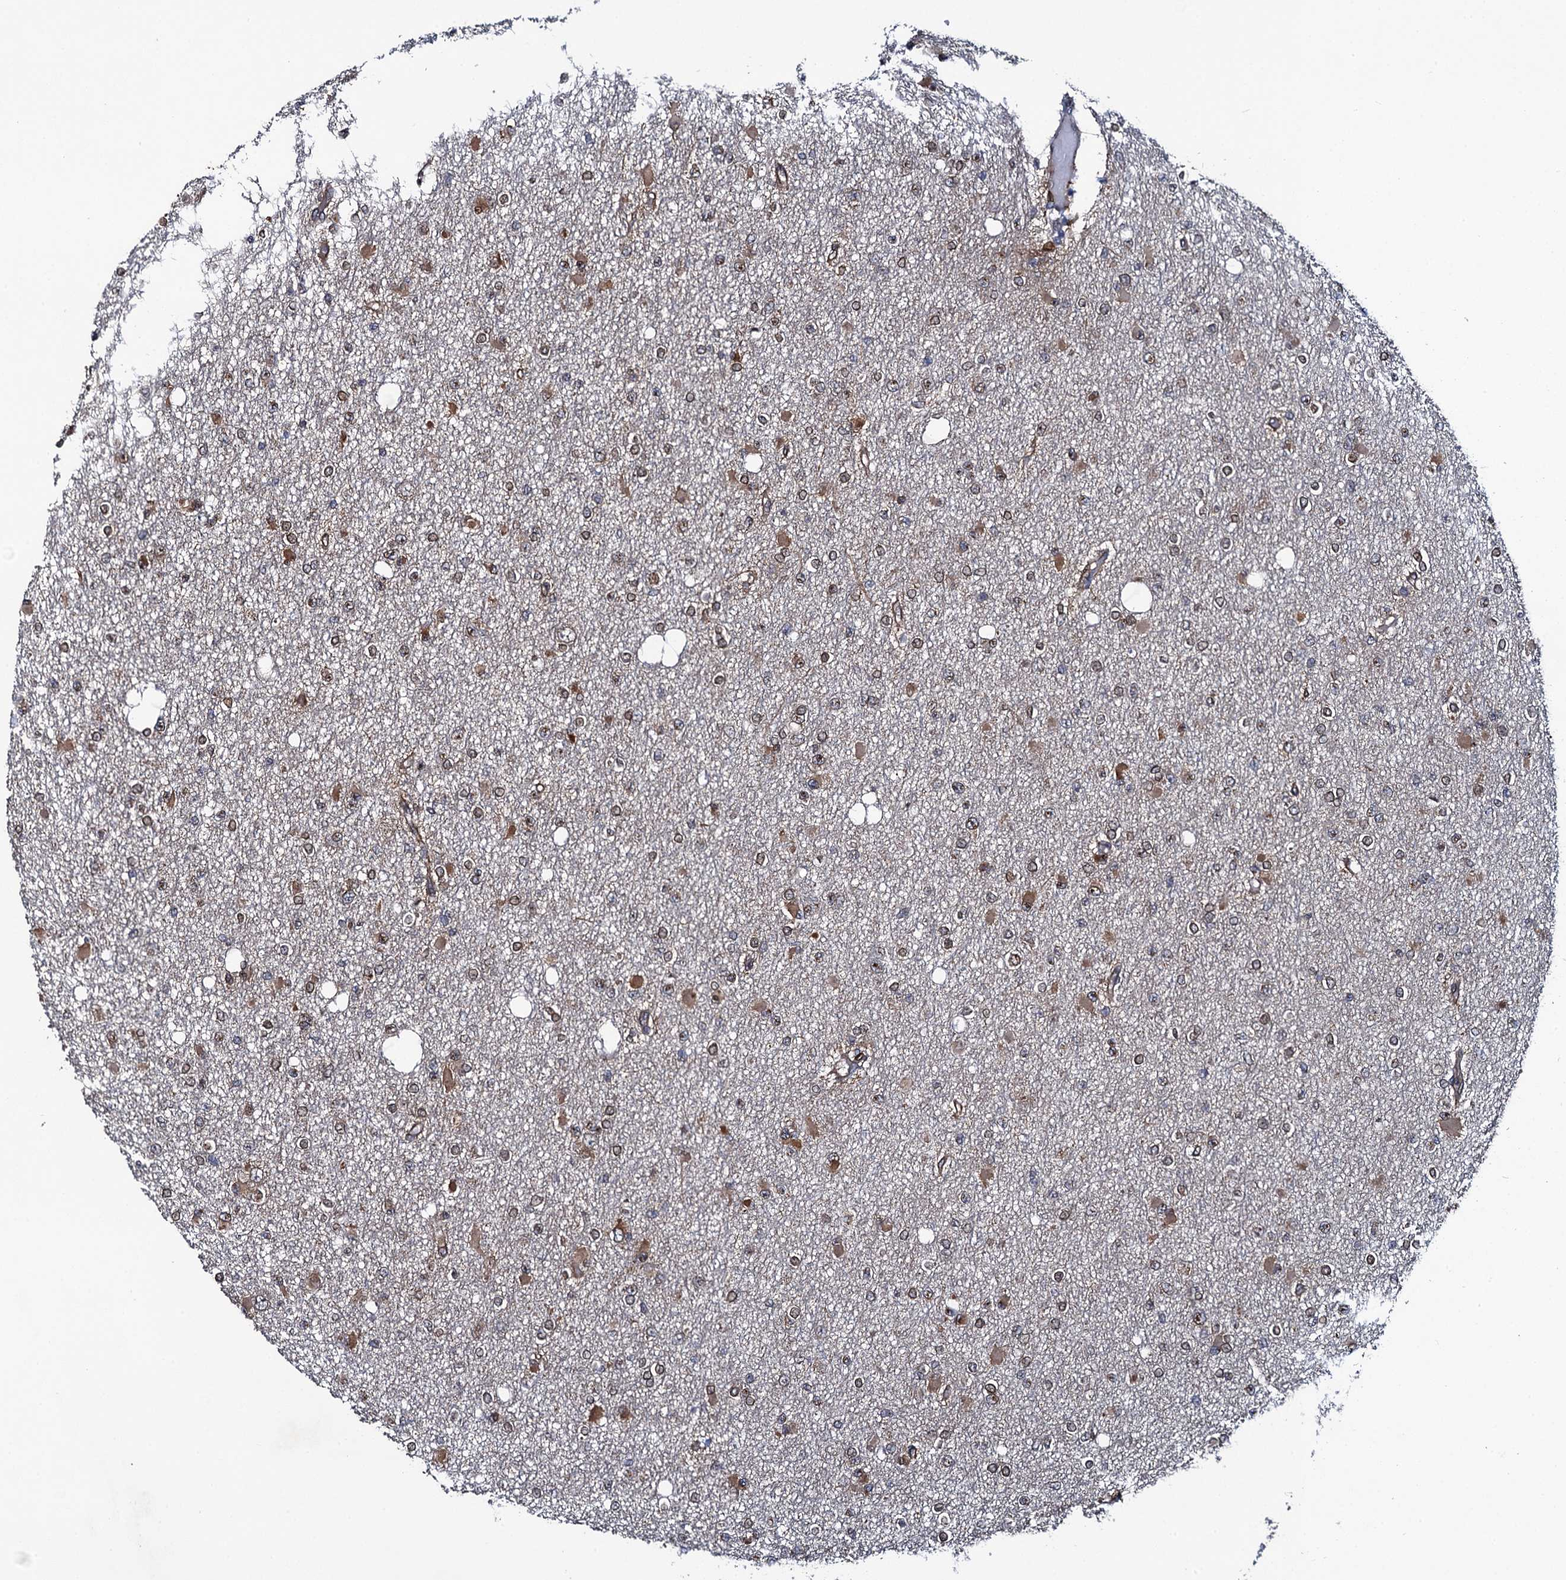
{"staining": {"intensity": "moderate", "quantity": "25%-75%", "location": "cytoplasmic/membranous"}, "tissue": "glioma", "cell_type": "Tumor cells", "image_type": "cancer", "snomed": [{"axis": "morphology", "description": "Glioma, malignant, Low grade"}, {"axis": "topography", "description": "Brain"}], "caption": "Protein expression analysis of malignant glioma (low-grade) exhibits moderate cytoplasmic/membranous positivity in approximately 25%-75% of tumor cells. The protein of interest is shown in brown color, while the nuclei are stained blue.", "gene": "EVX2", "patient": {"sex": "female", "age": 22}}